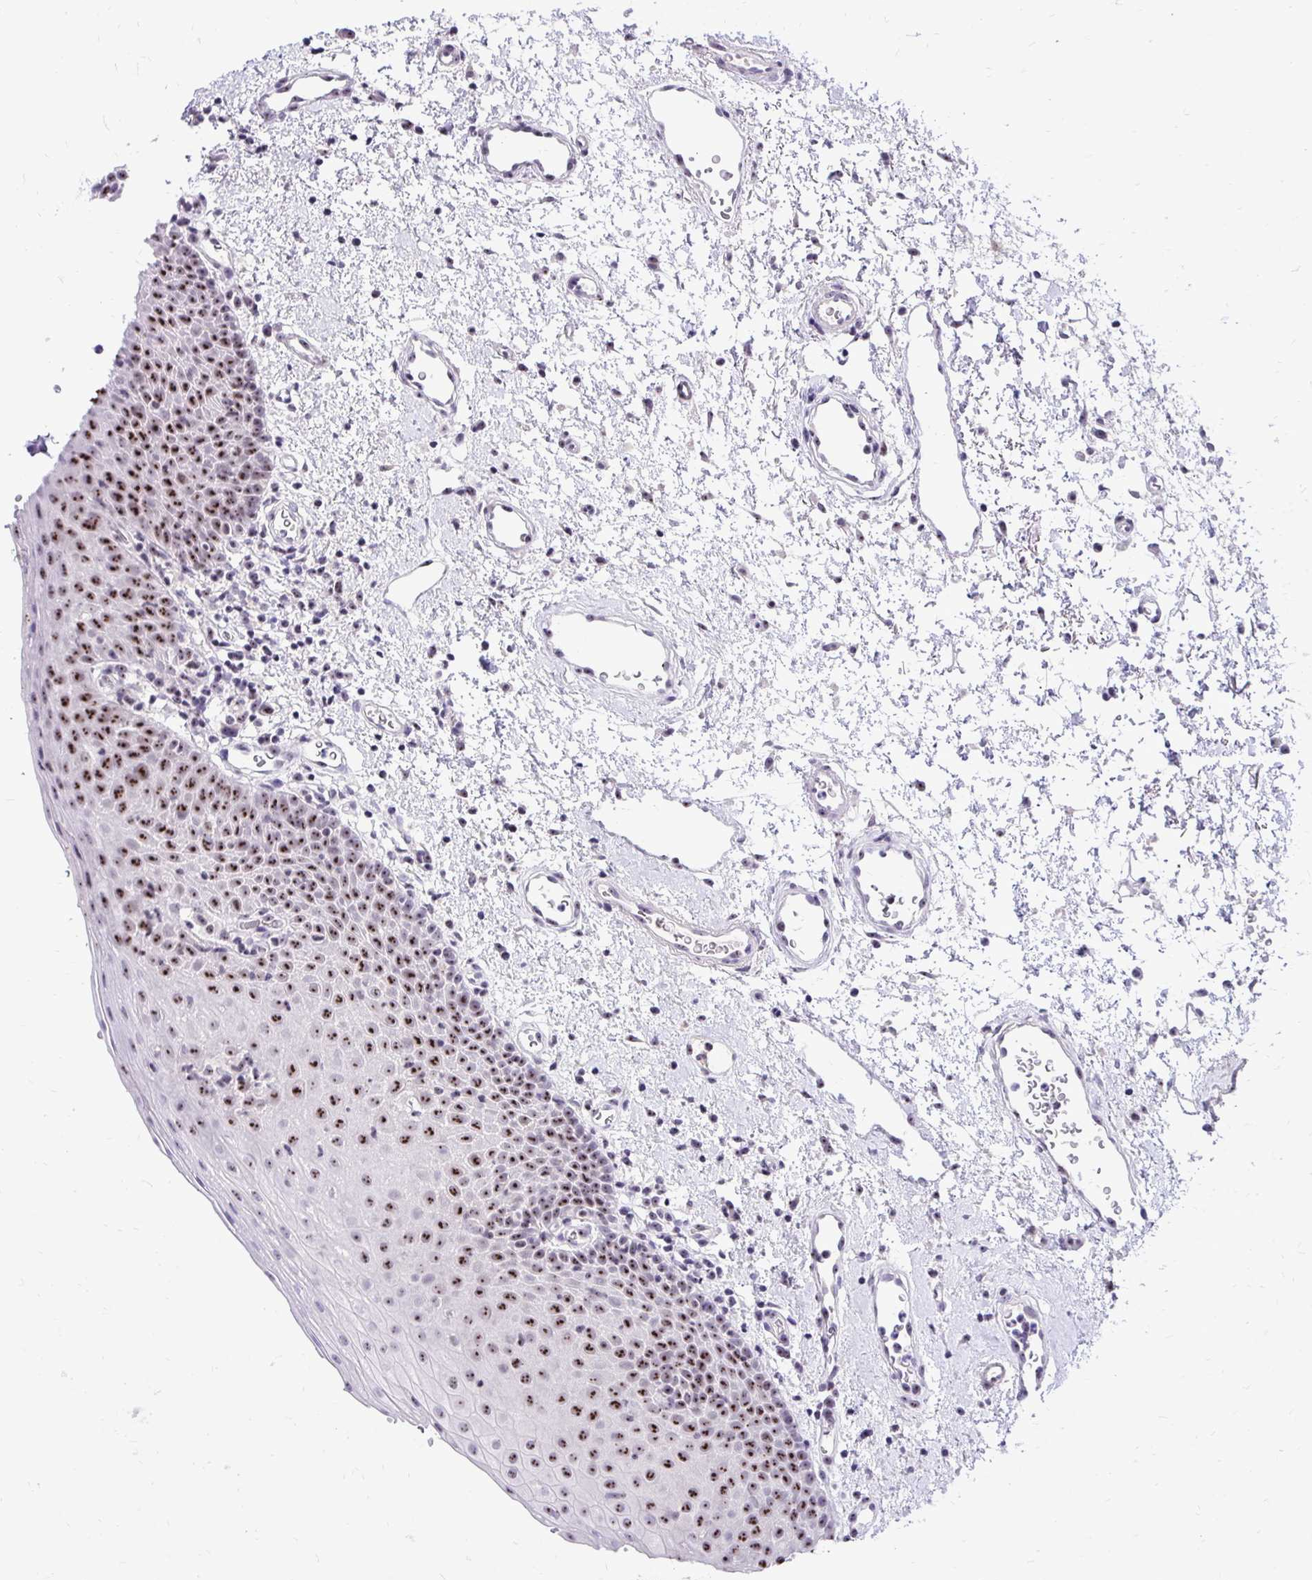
{"staining": {"intensity": "strong", "quantity": "25%-75%", "location": "nuclear"}, "tissue": "oral mucosa", "cell_type": "Squamous epithelial cells", "image_type": "normal", "snomed": [{"axis": "morphology", "description": "Normal tissue, NOS"}, {"axis": "topography", "description": "Oral tissue"}, {"axis": "topography", "description": "Head-Neck"}], "caption": "This micrograph displays unremarkable oral mucosa stained with immunohistochemistry to label a protein in brown. The nuclear of squamous epithelial cells show strong positivity for the protein. Nuclei are counter-stained blue.", "gene": "NIFK", "patient": {"sex": "female", "age": 55}}